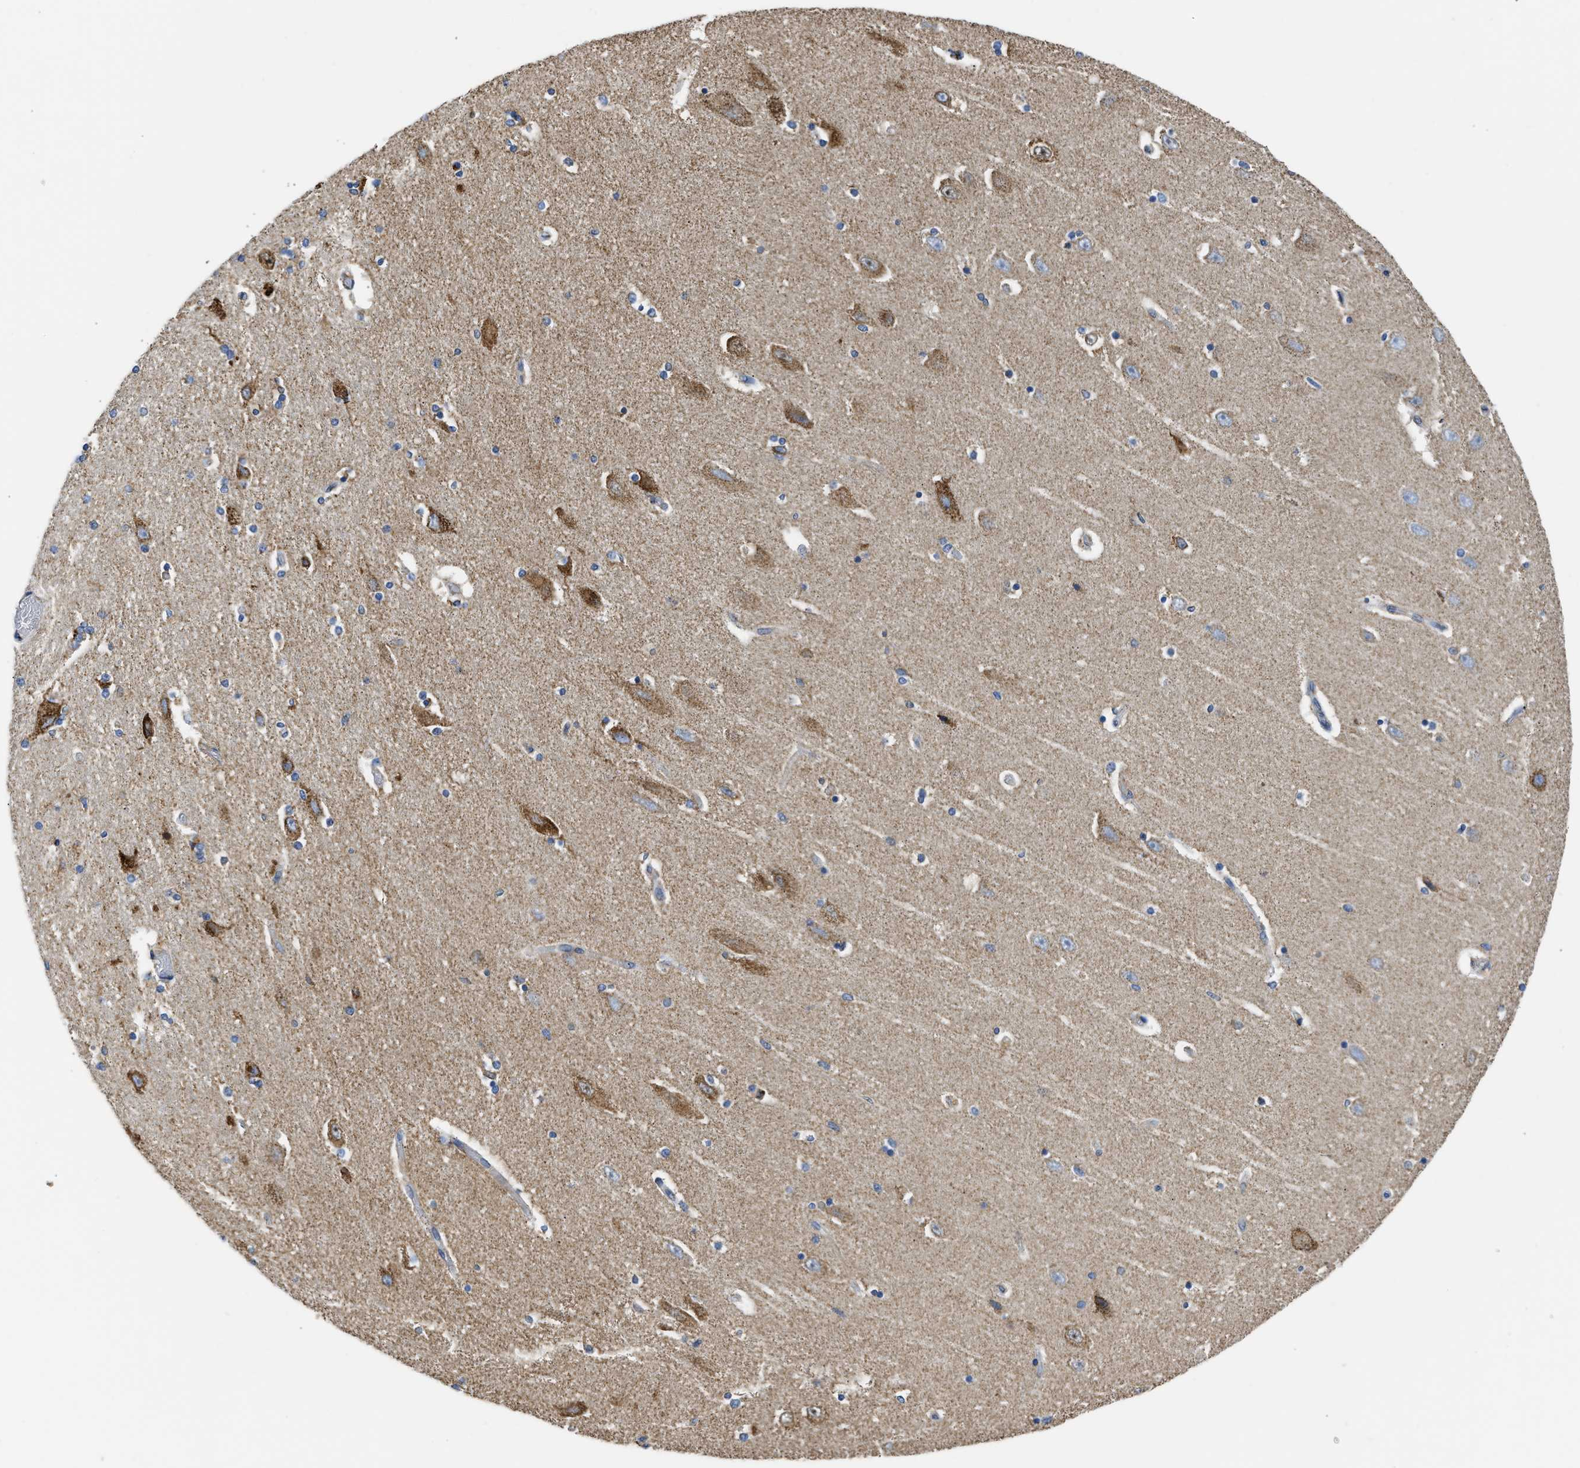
{"staining": {"intensity": "moderate", "quantity": "<25%", "location": "cytoplasmic/membranous"}, "tissue": "hippocampus", "cell_type": "Glial cells", "image_type": "normal", "snomed": [{"axis": "morphology", "description": "Normal tissue, NOS"}, {"axis": "topography", "description": "Hippocampus"}], "caption": "An image showing moderate cytoplasmic/membranous positivity in approximately <25% of glial cells in unremarkable hippocampus, as visualized by brown immunohistochemical staining.", "gene": "CYCS", "patient": {"sex": "female", "age": 54}}